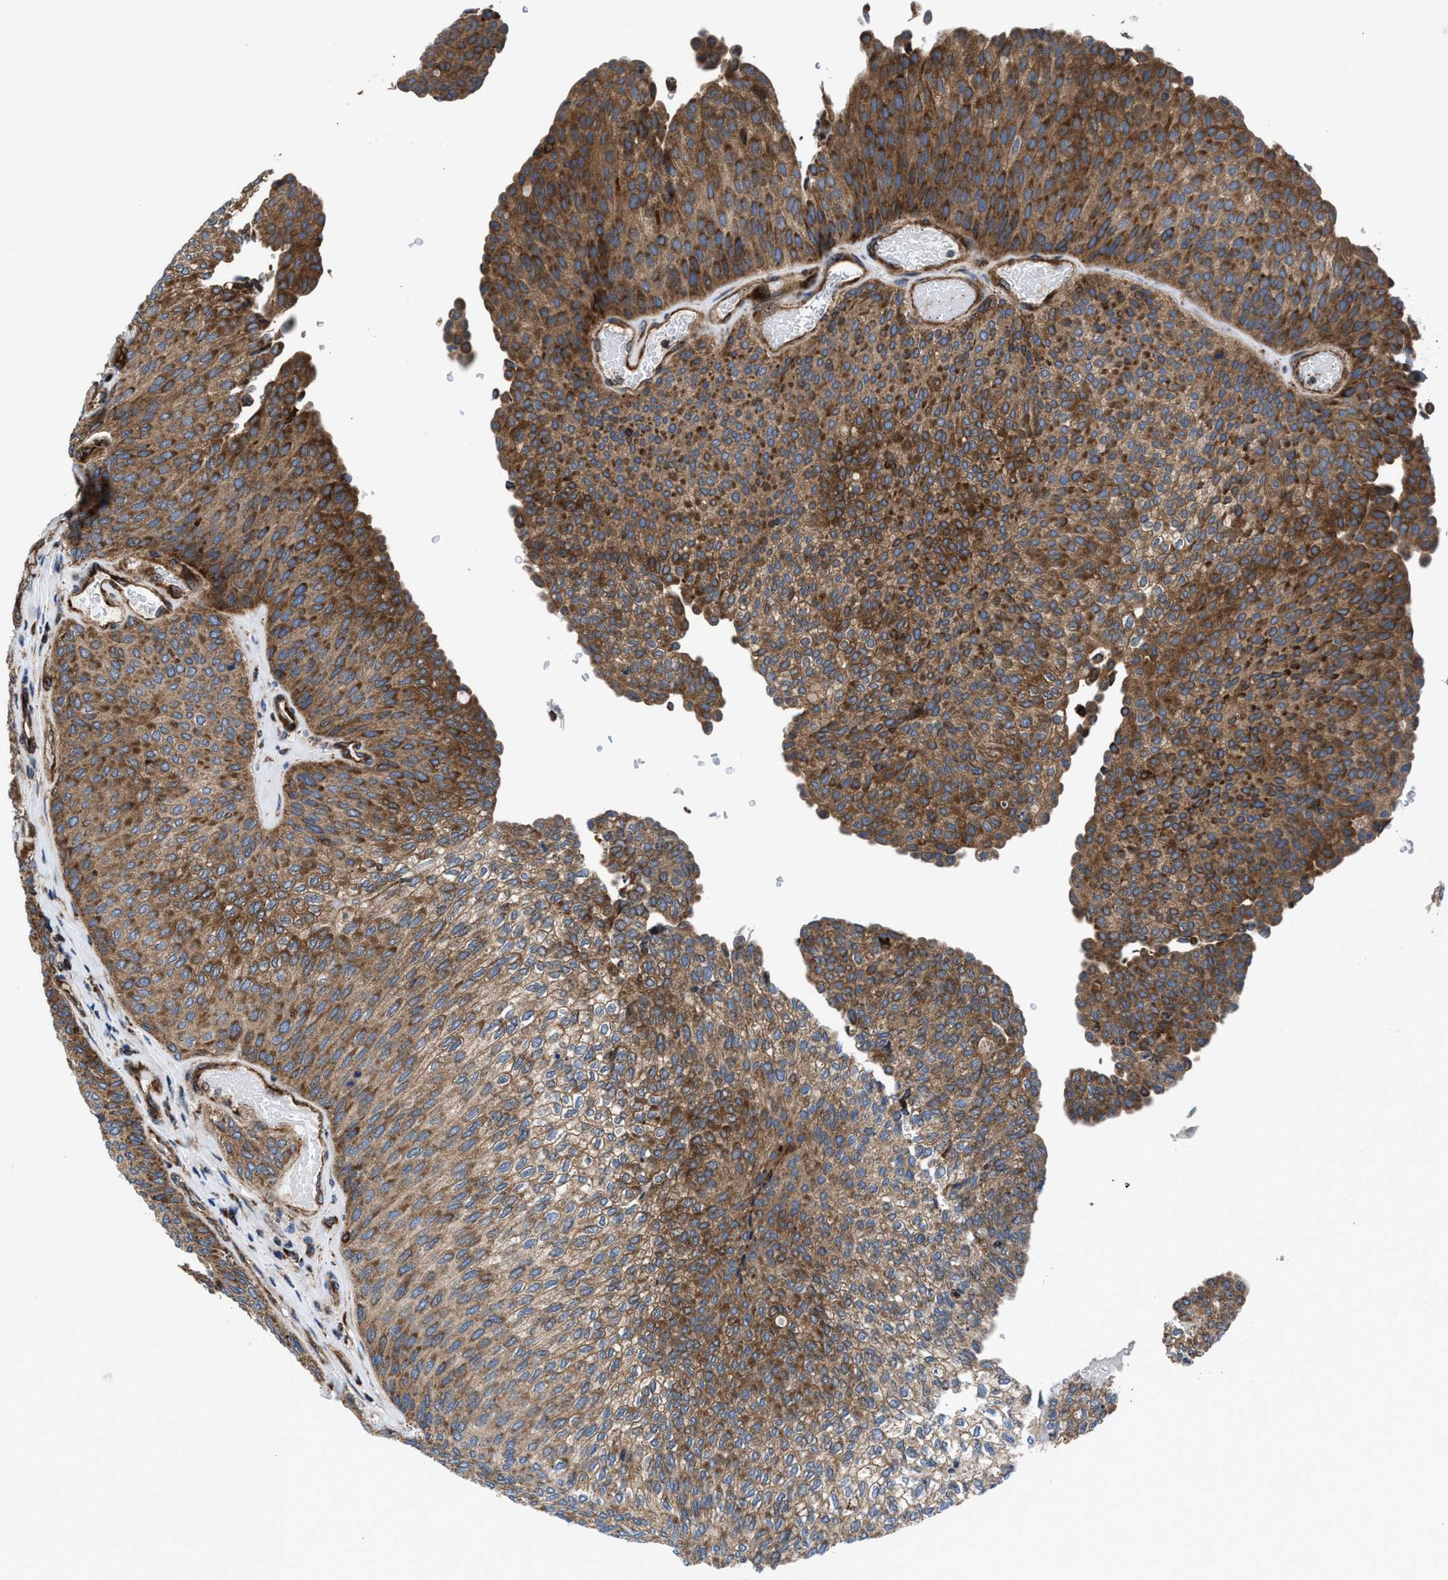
{"staining": {"intensity": "strong", "quantity": "25%-75%", "location": "cytoplasmic/membranous"}, "tissue": "urothelial cancer", "cell_type": "Tumor cells", "image_type": "cancer", "snomed": [{"axis": "morphology", "description": "Urothelial carcinoma, Low grade"}, {"axis": "topography", "description": "Urinary bladder"}], "caption": "Human urothelial cancer stained with a protein marker reveals strong staining in tumor cells.", "gene": "PRR15L", "patient": {"sex": "female", "age": 79}}